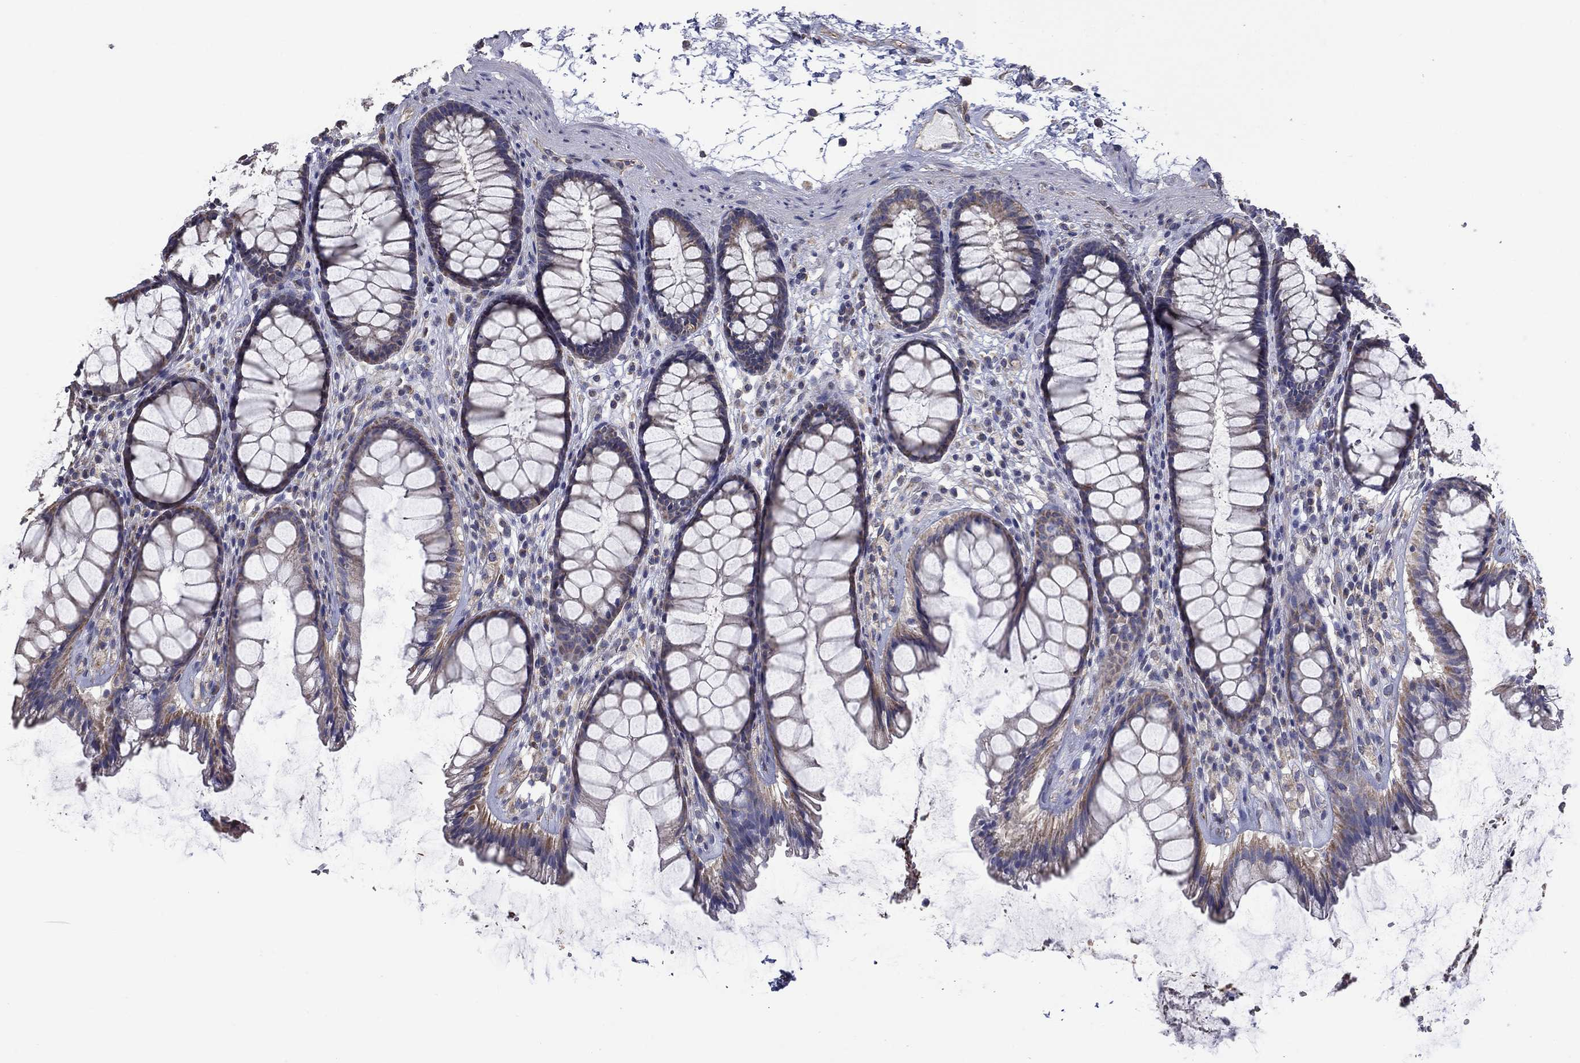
{"staining": {"intensity": "weak", "quantity": ">75%", "location": "cytoplasmic/membranous"}, "tissue": "rectum", "cell_type": "Glandular cells", "image_type": "normal", "snomed": [{"axis": "morphology", "description": "Normal tissue, NOS"}, {"axis": "topography", "description": "Rectum"}], "caption": "A brown stain labels weak cytoplasmic/membranous positivity of a protein in glandular cells of normal human rectum.", "gene": "CAMKK2", "patient": {"sex": "male", "age": 72}}